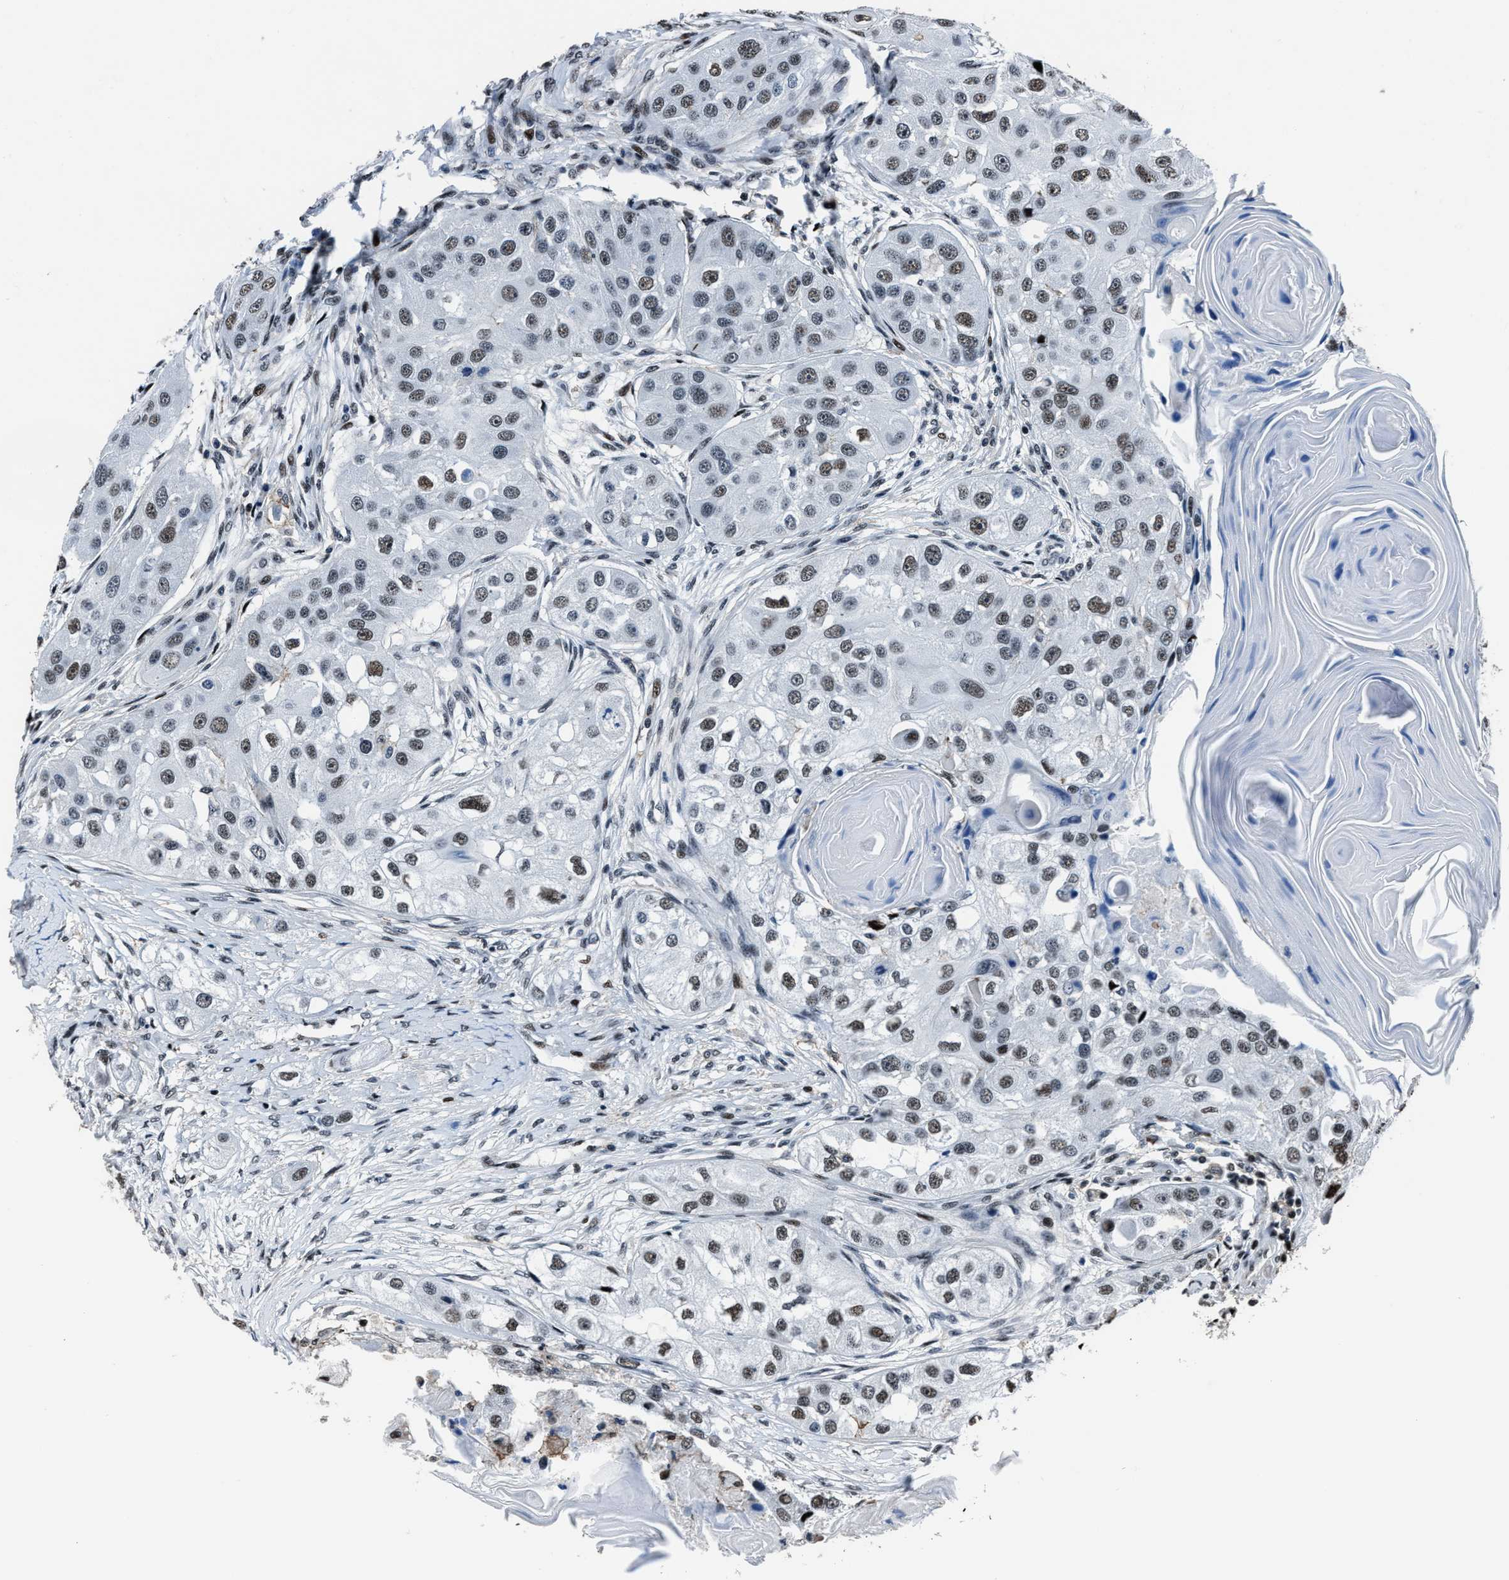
{"staining": {"intensity": "weak", "quantity": ">75%", "location": "nuclear"}, "tissue": "head and neck cancer", "cell_type": "Tumor cells", "image_type": "cancer", "snomed": [{"axis": "morphology", "description": "Normal tissue, NOS"}, {"axis": "morphology", "description": "Squamous cell carcinoma, NOS"}, {"axis": "topography", "description": "Skeletal muscle"}, {"axis": "topography", "description": "Head-Neck"}], "caption": "About >75% of tumor cells in human squamous cell carcinoma (head and neck) display weak nuclear protein positivity as visualized by brown immunohistochemical staining.", "gene": "PPIE", "patient": {"sex": "male", "age": 51}}